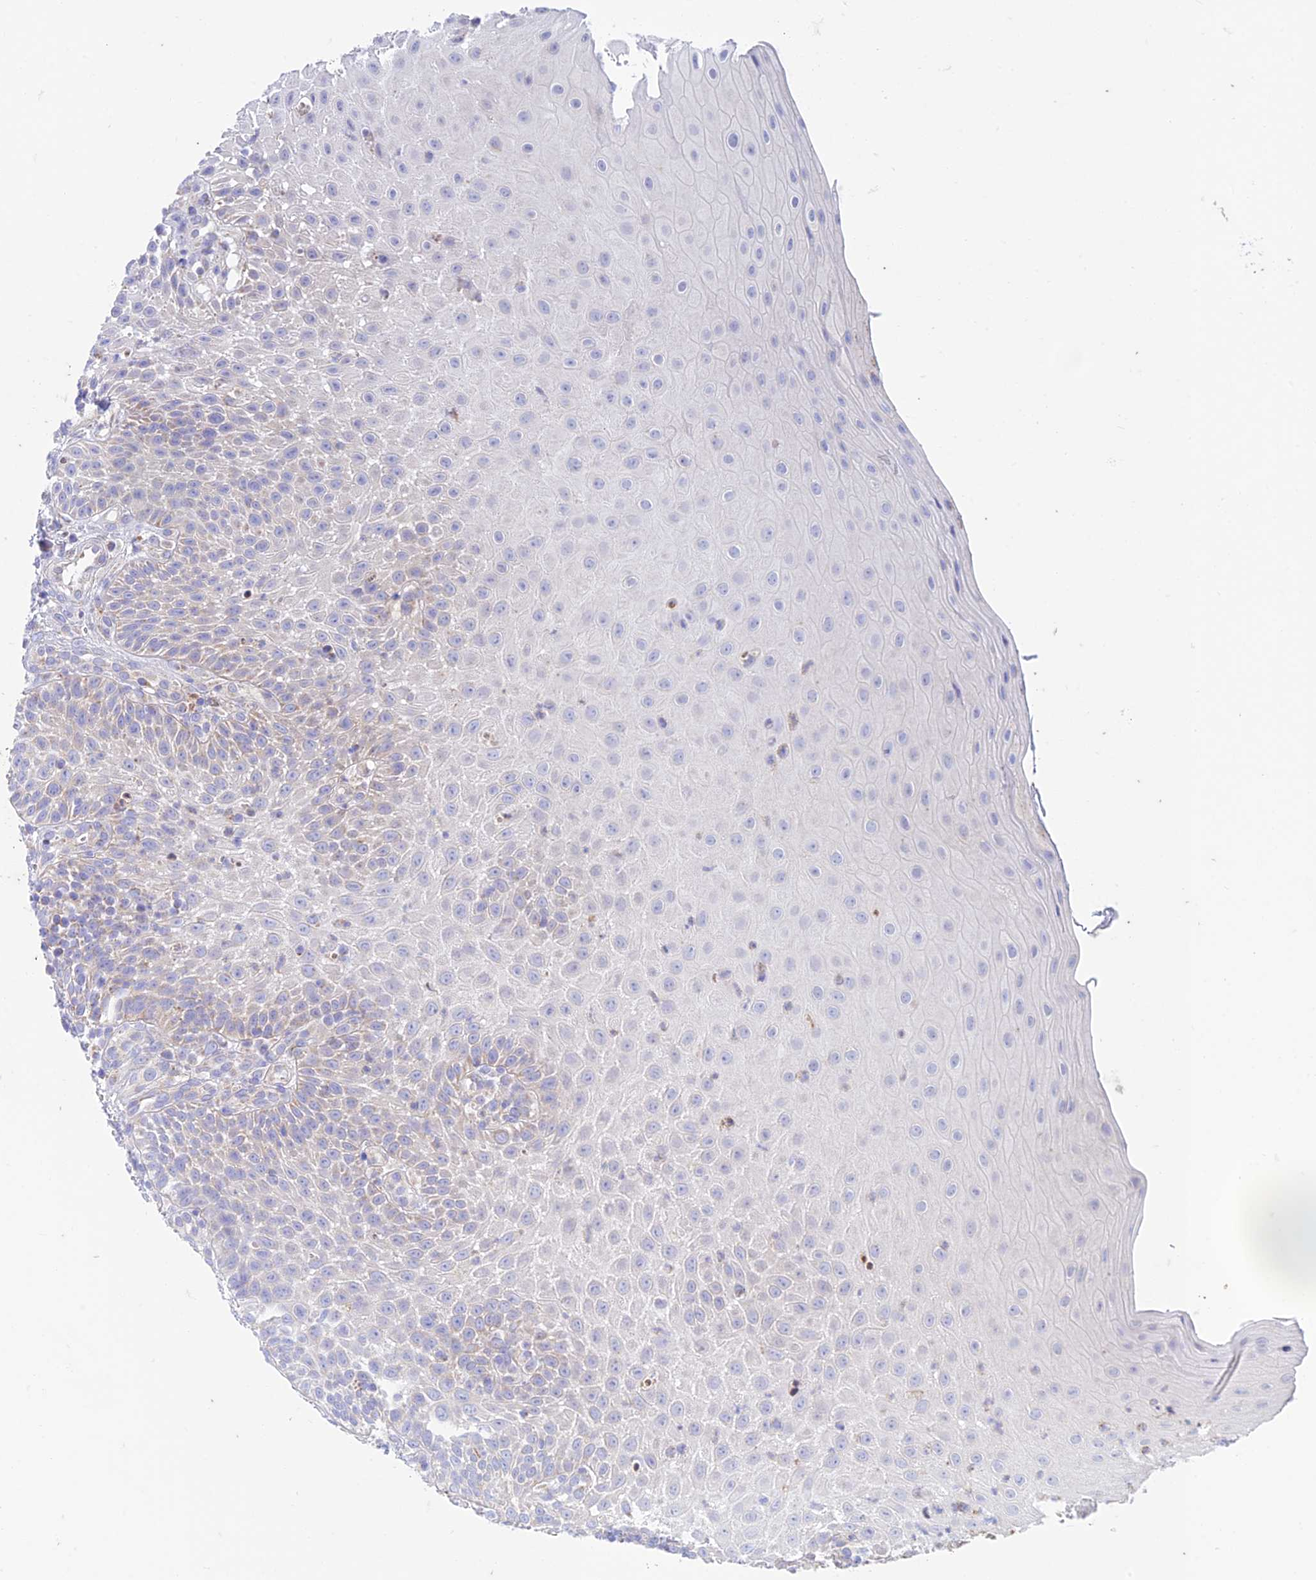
{"staining": {"intensity": "negative", "quantity": "none", "location": "none"}, "tissue": "oral mucosa", "cell_type": "Squamous epithelial cells", "image_type": "normal", "snomed": [{"axis": "morphology", "description": "Normal tissue, NOS"}, {"axis": "topography", "description": "Oral tissue"}], "caption": "Protein analysis of unremarkable oral mucosa shows no significant staining in squamous epithelial cells.", "gene": "ZNF181", "patient": {"sex": "female", "age": 13}}